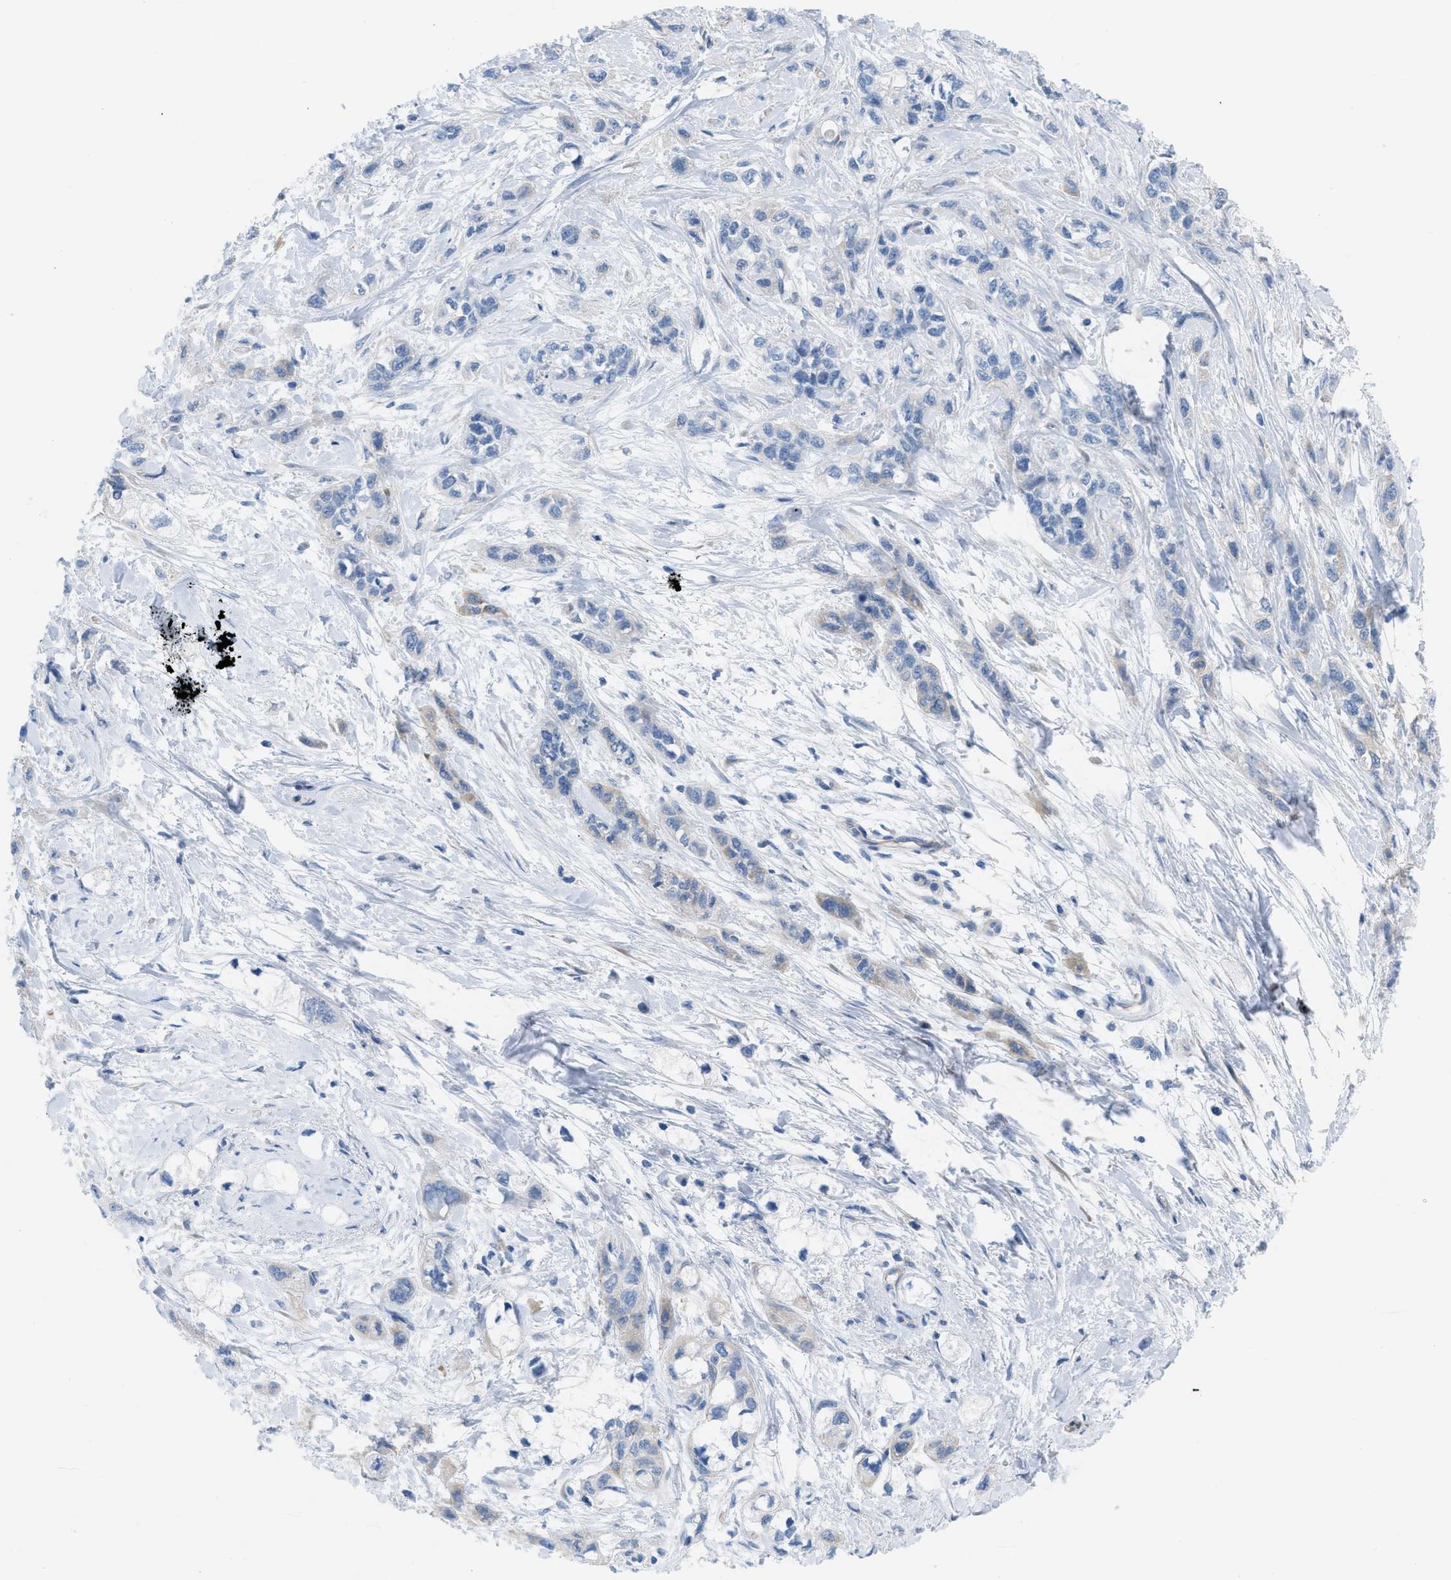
{"staining": {"intensity": "weak", "quantity": "25%-75%", "location": "cytoplasmic/membranous"}, "tissue": "pancreatic cancer", "cell_type": "Tumor cells", "image_type": "cancer", "snomed": [{"axis": "morphology", "description": "Adenocarcinoma, NOS"}, {"axis": "topography", "description": "Pancreas"}], "caption": "Pancreatic cancer stained with DAB (3,3'-diaminobenzidine) IHC displays low levels of weak cytoplasmic/membranous expression in about 25%-75% of tumor cells.", "gene": "ASGR1", "patient": {"sex": "male", "age": 74}}